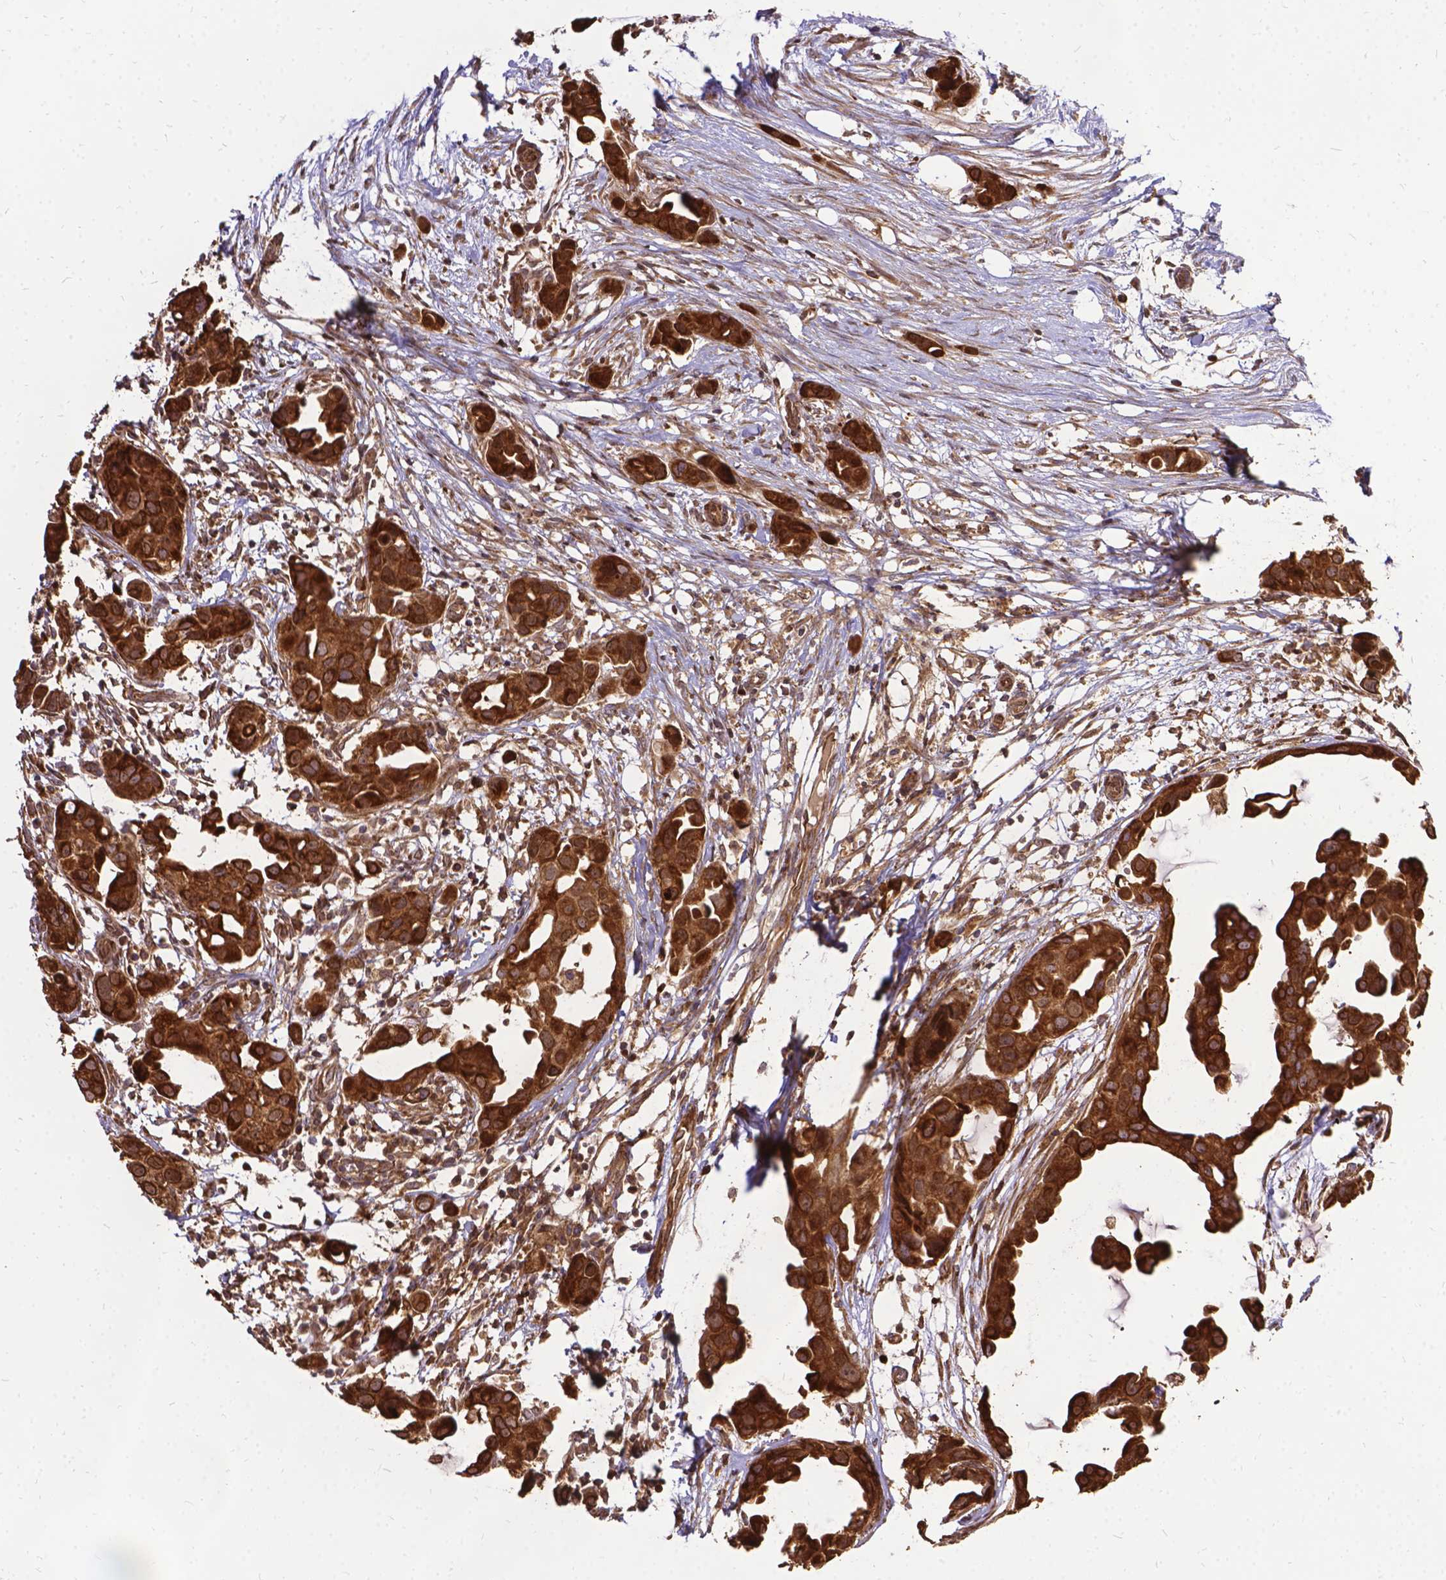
{"staining": {"intensity": "strong", "quantity": ">75%", "location": "cytoplasmic/membranous"}, "tissue": "breast cancer", "cell_type": "Tumor cells", "image_type": "cancer", "snomed": [{"axis": "morphology", "description": "Duct carcinoma"}, {"axis": "topography", "description": "Breast"}], "caption": "Brown immunohistochemical staining in human invasive ductal carcinoma (breast) exhibits strong cytoplasmic/membranous staining in about >75% of tumor cells. Immunohistochemistry (ihc) stains the protein of interest in brown and the nuclei are stained blue.", "gene": "DENND6A", "patient": {"sex": "female", "age": 38}}